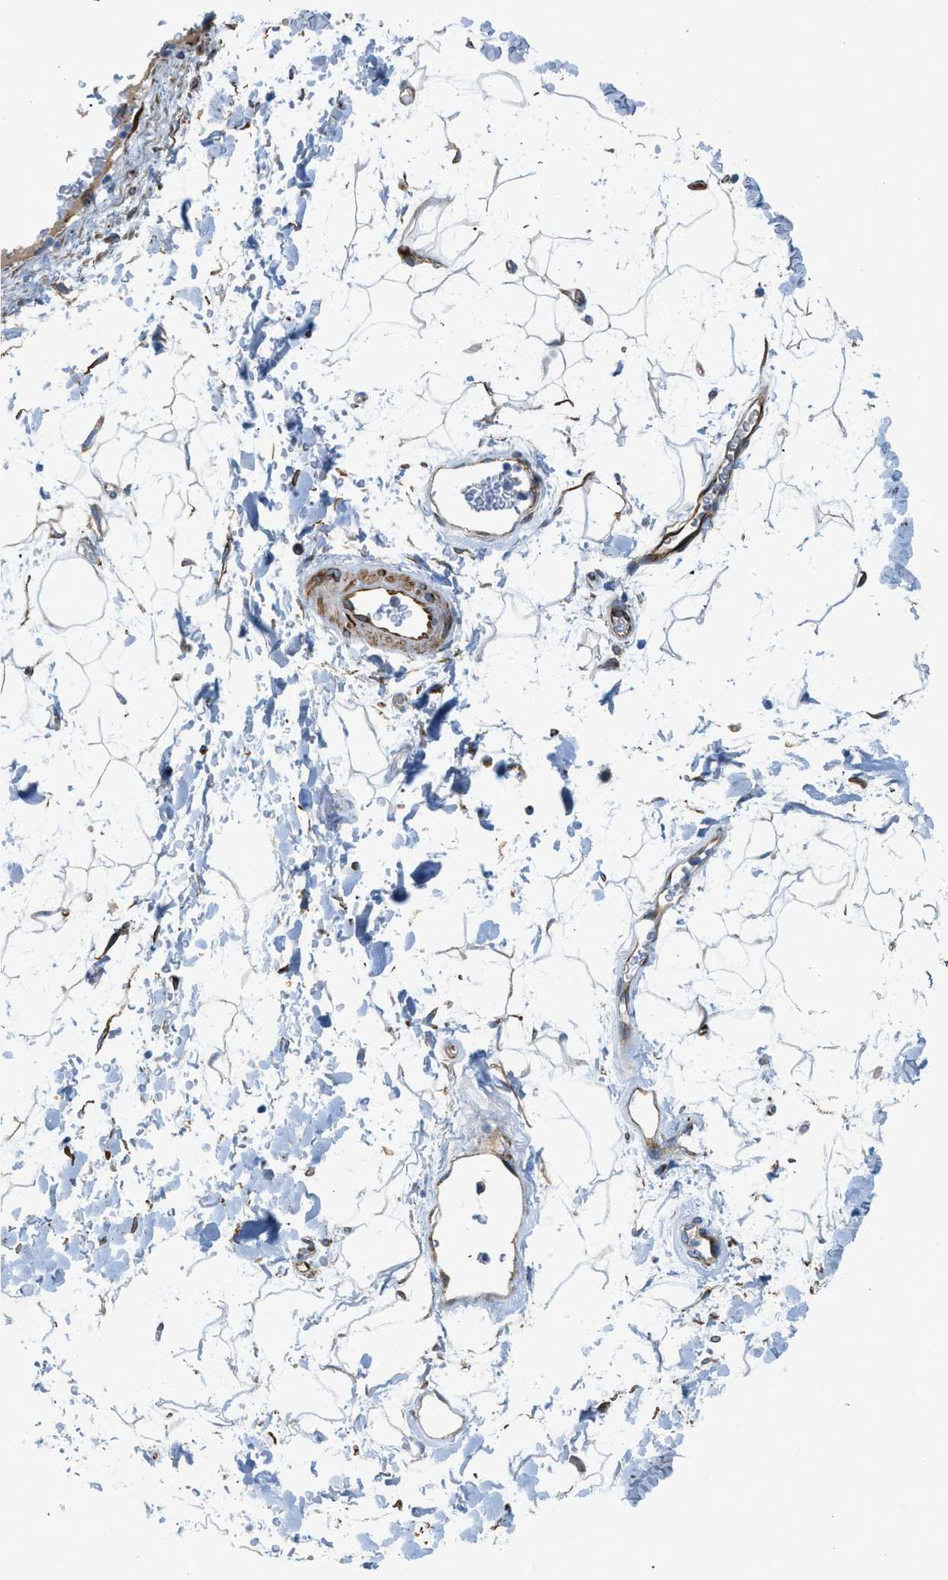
{"staining": {"intensity": "negative", "quantity": "none", "location": "none"}, "tissue": "adipose tissue", "cell_type": "Adipocytes", "image_type": "normal", "snomed": [{"axis": "morphology", "description": "Normal tissue, NOS"}, {"axis": "topography", "description": "Soft tissue"}], "caption": "IHC image of unremarkable adipose tissue: human adipose tissue stained with DAB demonstrates no significant protein positivity in adipocytes.", "gene": "TMEM248", "patient": {"sex": "male", "age": 72}}